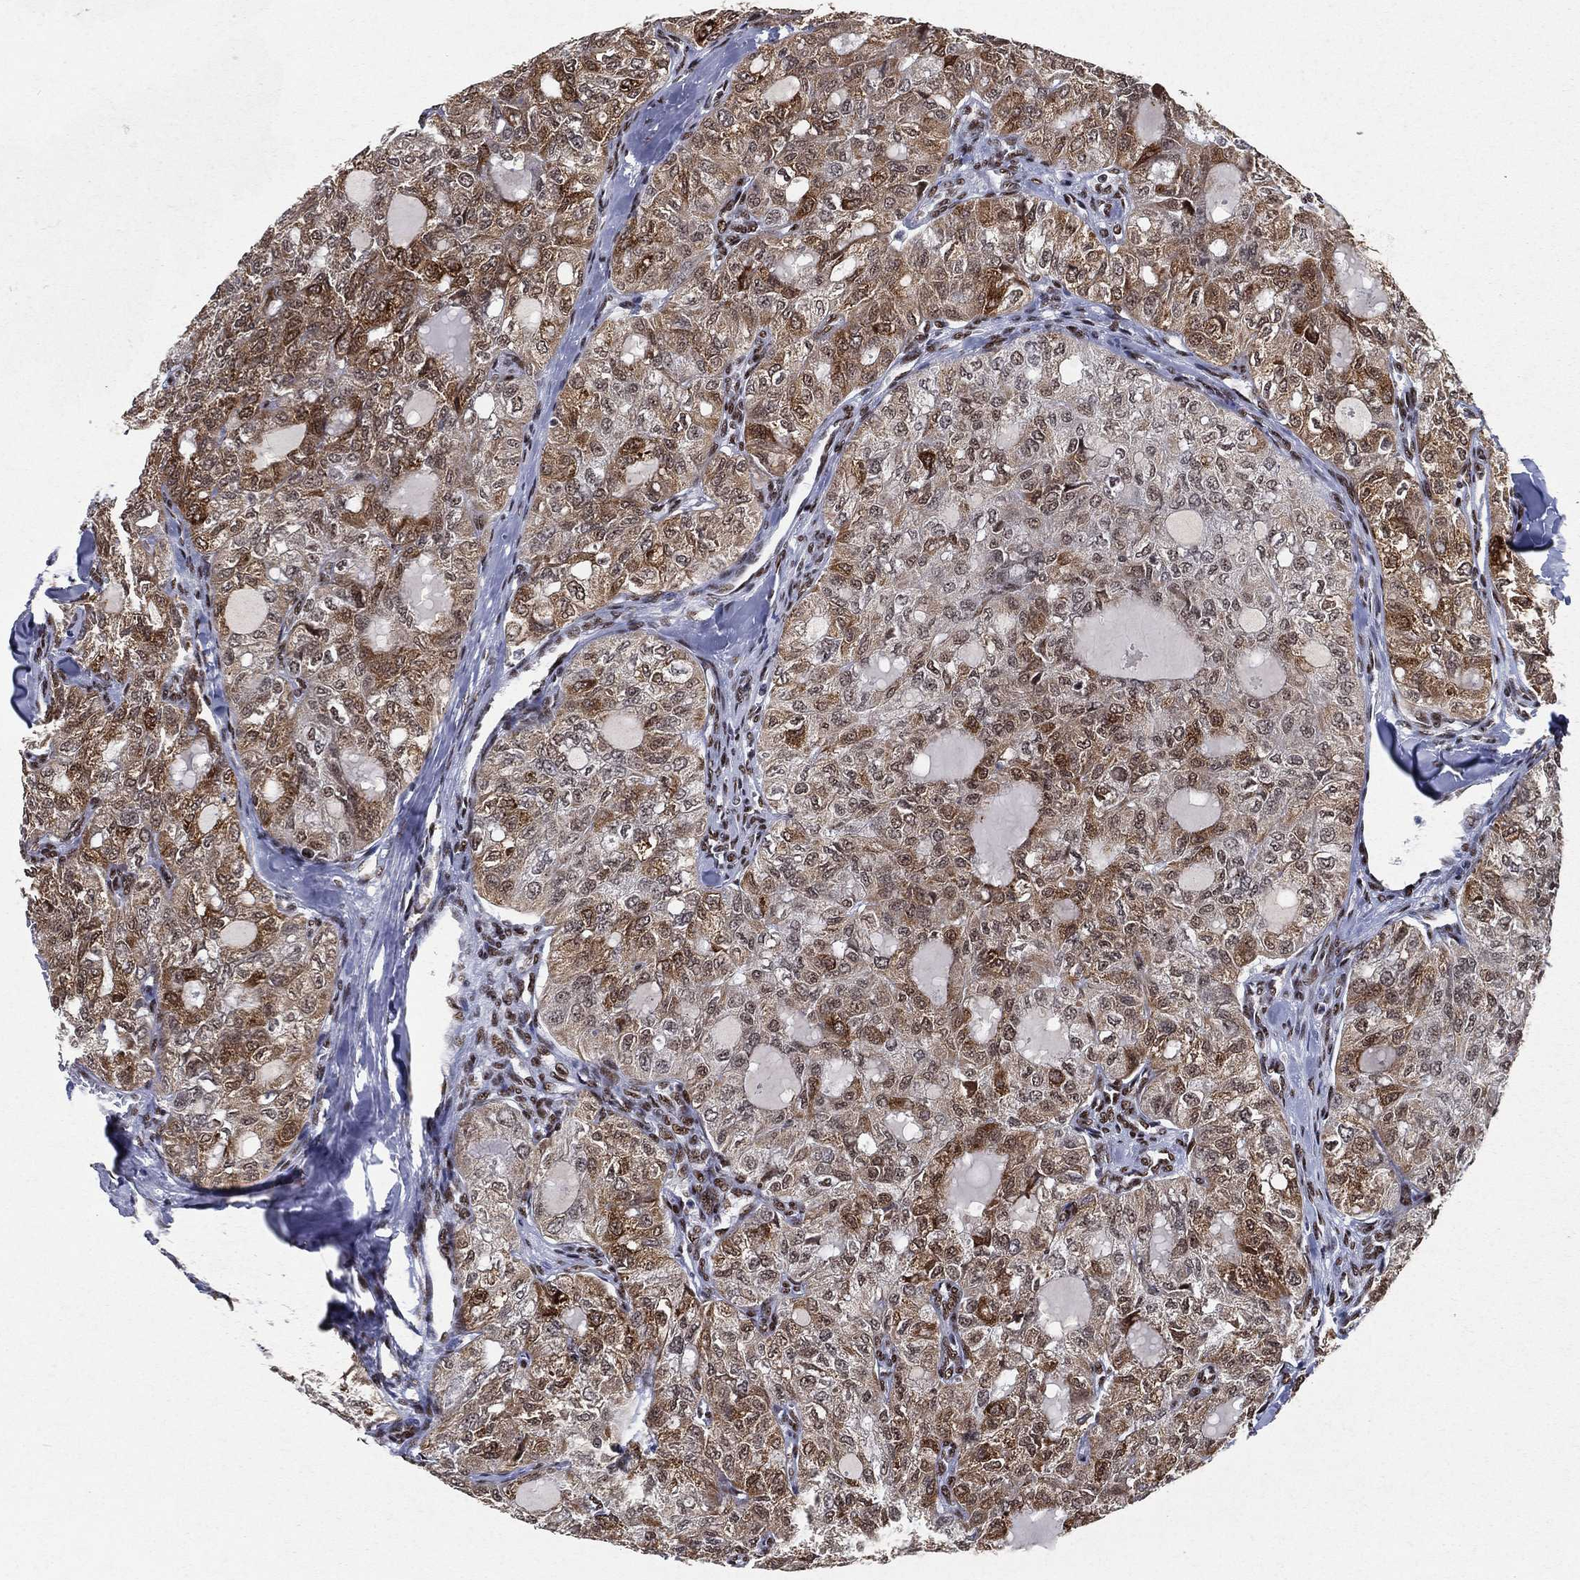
{"staining": {"intensity": "moderate", "quantity": ">75%", "location": "nuclear"}, "tissue": "thyroid cancer", "cell_type": "Tumor cells", "image_type": "cancer", "snomed": [{"axis": "morphology", "description": "Follicular adenoma carcinoma, NOS"}, {"axis": "topography", "description": "Thyroid gland"}], "caption": "Immunohistochemistry staining of thyroid cancer, which exhibits medium levels of moderate nuclear expression in about >75% of tumor cells indicating moderate nuclear protein staining. The staining was performed using DAB (brown) for protein detection and nuclei were counterstained in hematoxylin (blue).", "gene": "DDX27", "patient": {"sex": "male", "age": 75}}